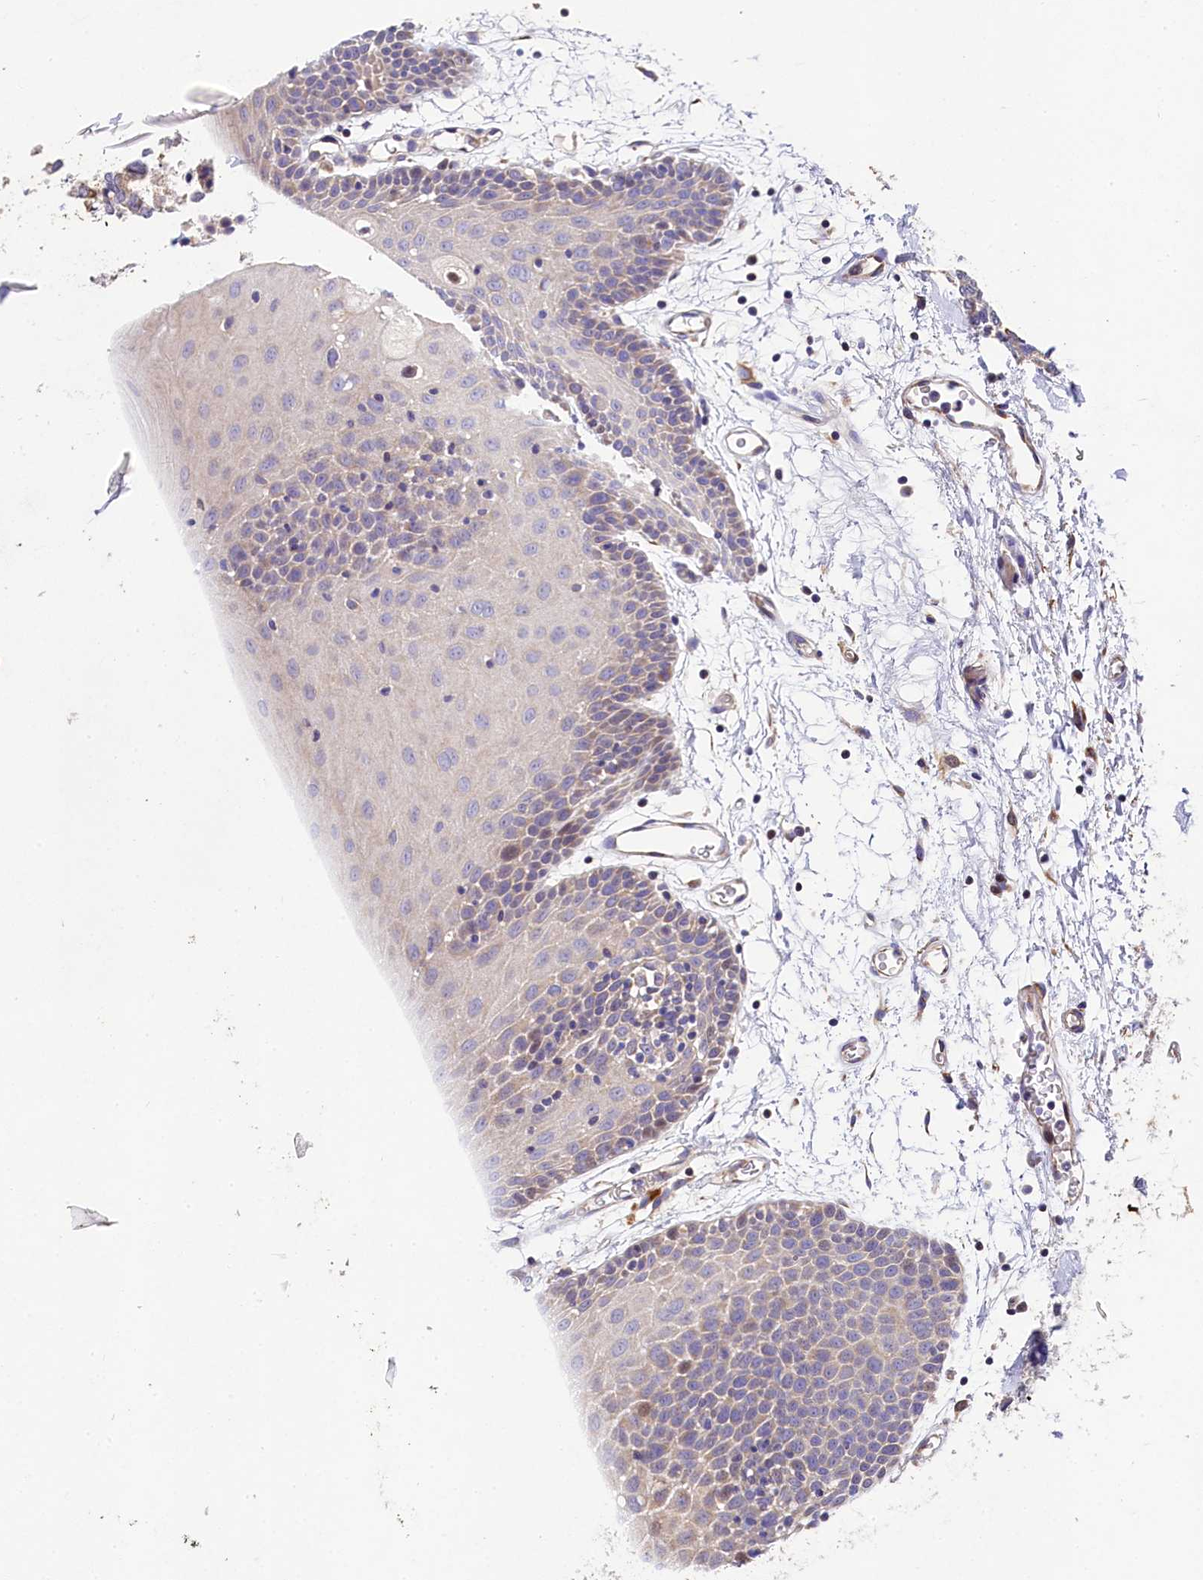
{"staining": {"intensity": "weak", "quantity": "<25%", "location": "cytoplasmic/membranous"}, "tissue": "oral mucosa", "cell_type": "Squamous epithelial cells", "image_type": "normal", "snomed": [{"axis": "morphology", "description": "Normal tissue, NOS"}, {"axis": "topography", "description": "Skeletal muscle"}, {"axis": "topography", "description": "Oral tissue"}, {"axis": "topography", "description": "Salivary gland"}, {"axis": "topography", "description": "Peripheral nerve tissue"}], "caption": "IHC of benign human oral mucosa reveals no staining in squamous epithelial cells. The staining was performed using DAB (3,3'-diaminobenzidine) to visualize the protein expression in brown, while the nuclei were stained in blue with hematoxylin (Magnification: 20x).", "gene": "FXYD6", "patient": {"sex": "male", "age": 54}}